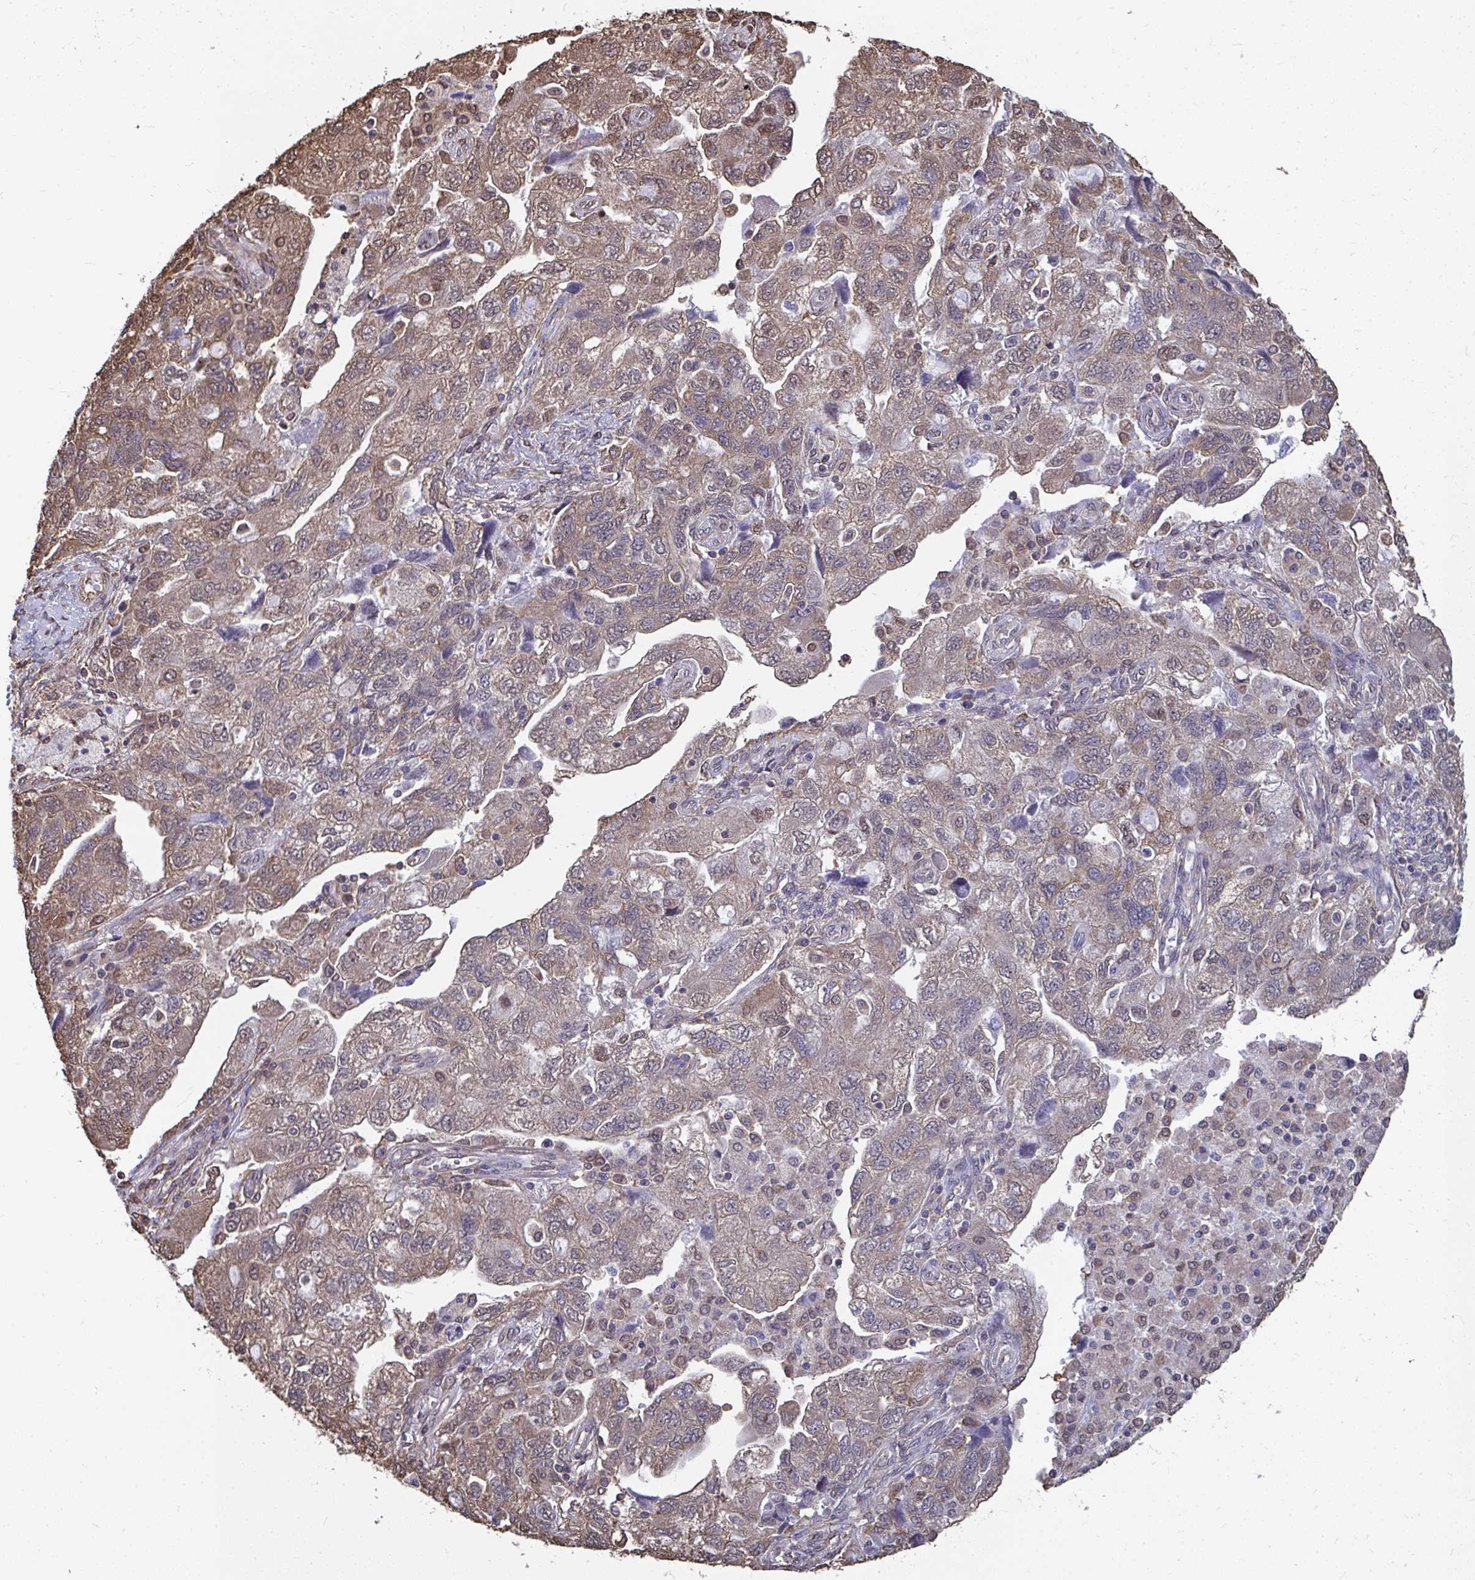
{"staining": {"intensity": "moderate", "quantity": ">75%", "location": "cytoplasmic/membranous"}, "tissue": "ovarian cancer", "cell_type": "Tumor cells", "image_type": "cancer", "snomed": [{"axis": "morphology", "description": "Carcinoma, NOS"}, {"axis": "morphology", "description": "Cystadenocarcinoma, serous, NOS"}, {"axis": "topography", "description": "Ovary"}], "caption": "IHC (DAB) staining of human ovarian cancer (carcinoma) reveals moderate cytoplasmic/membranous protein expression in about >75% of tumor cells.", "gene": "SYNCRIP", "patient": {"sex": "female", "age": 69}}